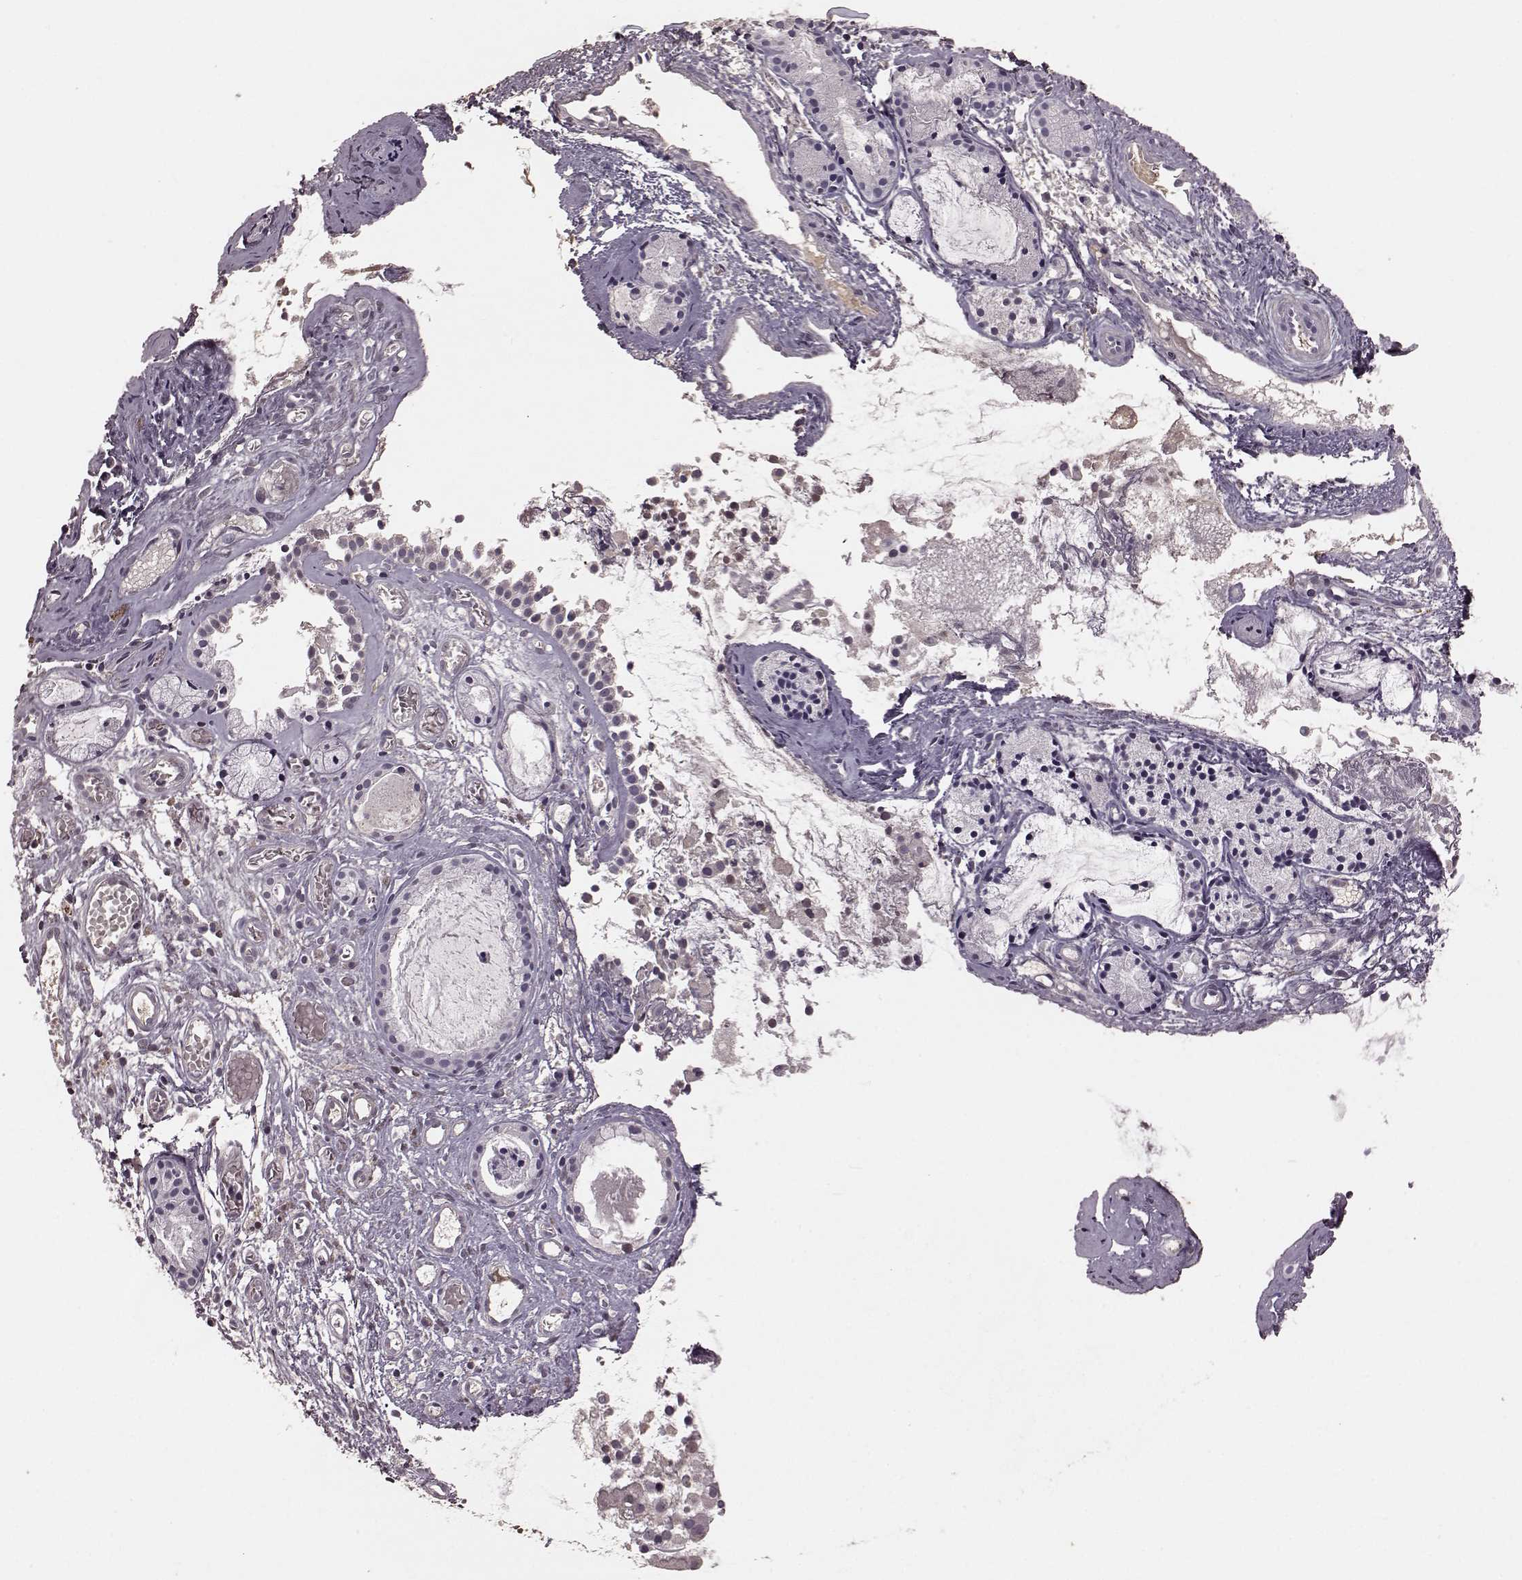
{"staining": {"intensity": "negative", "quantity": "none", "location": "none"}, "tissue": "nasopharynx", "cell_type": "Respiratory epithelial cells", "image_type": "normal", "snomed": [{"axis": "morphology", "description": "Normal tissue, NOS"}, {"axis": "topography", "description": "Nasopharynx"}], "caption": "Immunohistochemical staining of unremarkable nasopharynx reveals no significant expression in respiratory epithelial cells.", "gene": "FRRS1L", "patient": {"sex": "male", "age": 31}}